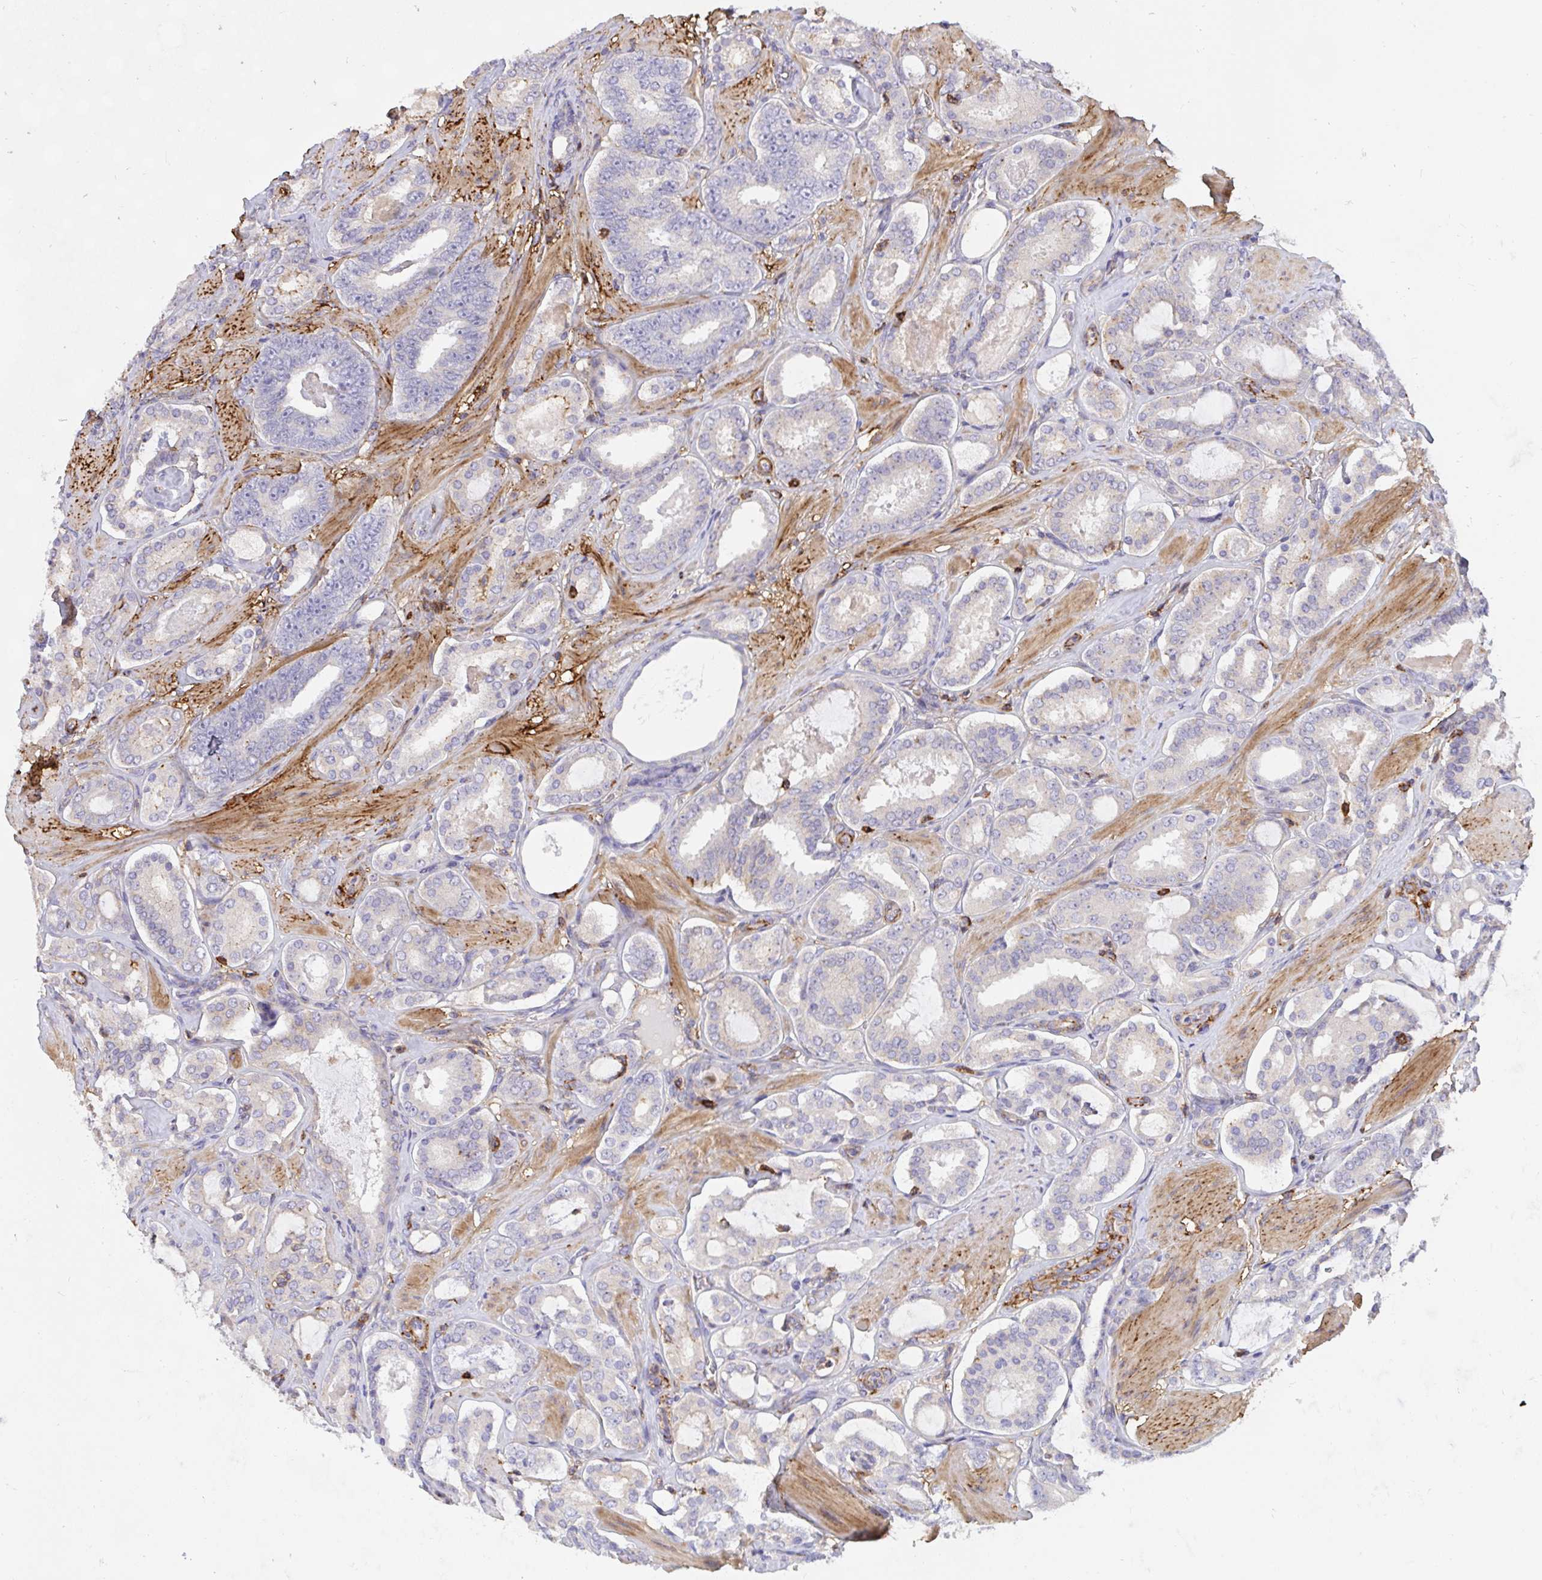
{"staining": {"intensity": "weak", "quantity": "<25%", "location": "cytoplasmic/membranous"}, "tissue": "prostate cancer", "cell_type": "Tumor cells", "image_type": "cancer", "snomed": [{"axis": "morphology", "description": "Adenocarcinoma, High grade"}, {"axis": "topography", "description": "Prostate"}], "caption": "High power microscopy photomicrograph of an immunohistochemistry histopathology image of prostate cancer, revealing no significant staining in tumor cells.", "gene": "ERI1", "patient": {"sex": "male", "age": 63}}